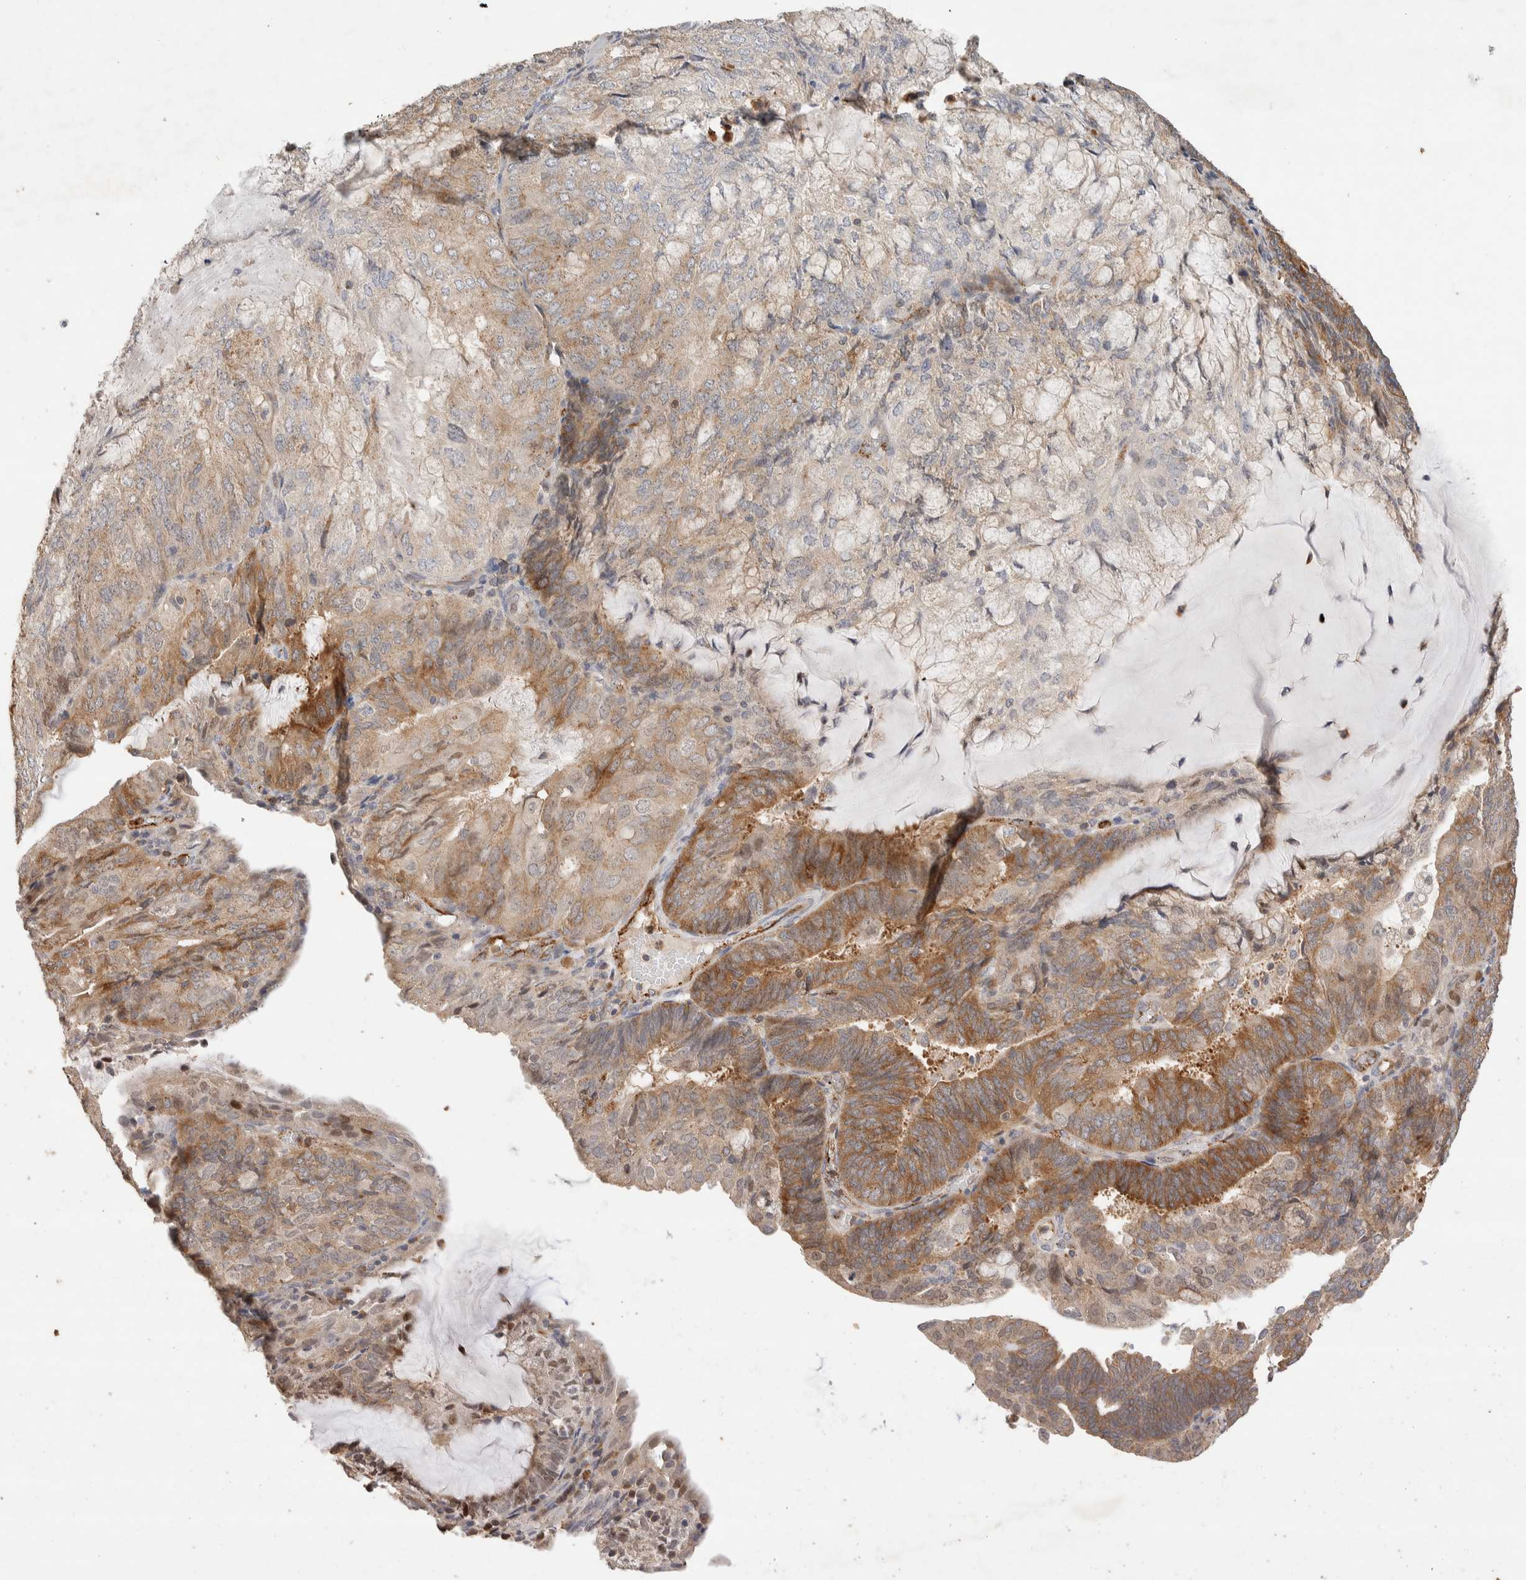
{"staining": {"intensity": "moderate", "quantity": "25%-75%", "location": "cytoplasmic/membranous"}, "tissue": "endometrial cancer", "cell_type": "Tumor cells", "image_type": "cancer", "snomed": [{"axis": "morphology", "description": "Adenocarcinoma, NOS"}, {"axis": "topography", "description": "Endometrium"}], "caption": "Endometrial cancer (adenocarcinoma) stained with DAB immunohistochemistry exhibits medium levels of moderate cytoplasmic/membranous positivity in about 25%-75% of tumor cells.", "gene": "NSMAF", "patient": {"sex": "female", "age": 81}}